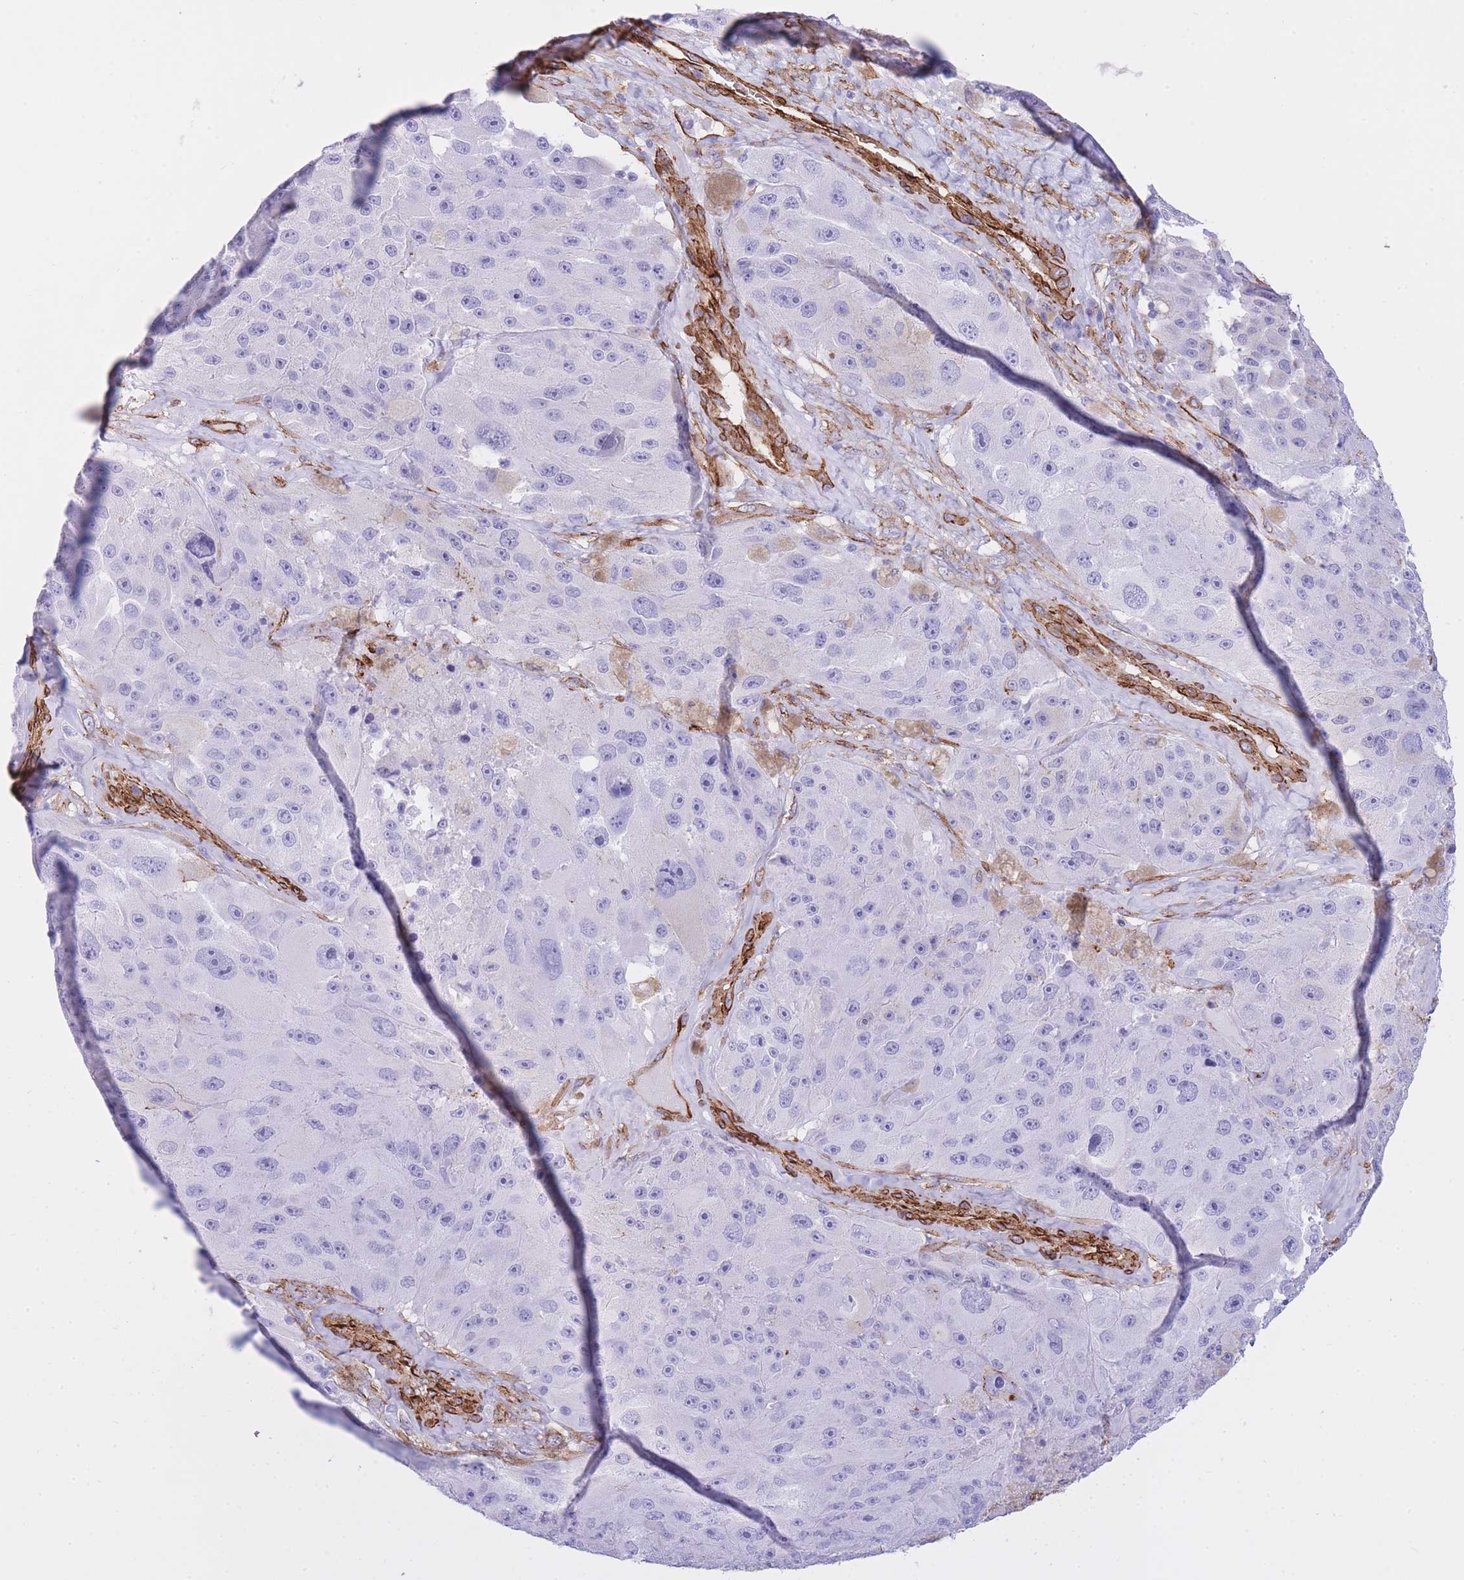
{"staining": {"intensity": "negative", "quantity": "none", "location": "none"}, "tissue": "melanoma", "cell_type": "Tumor cells", "image_type": "cancer", "snomed": [{"axis": "morphology", "description": "Malignant melanoma, Metastatic site"}, {"axis": "topography", "description": "Lymph node"}], "caption": "The immunohistochemistry (IHC) micrograph has no significant expression in tumor cells of melanoma tissue.", "gene": "CAVIN1", "patient": {"sex": "male", "age": 62}}